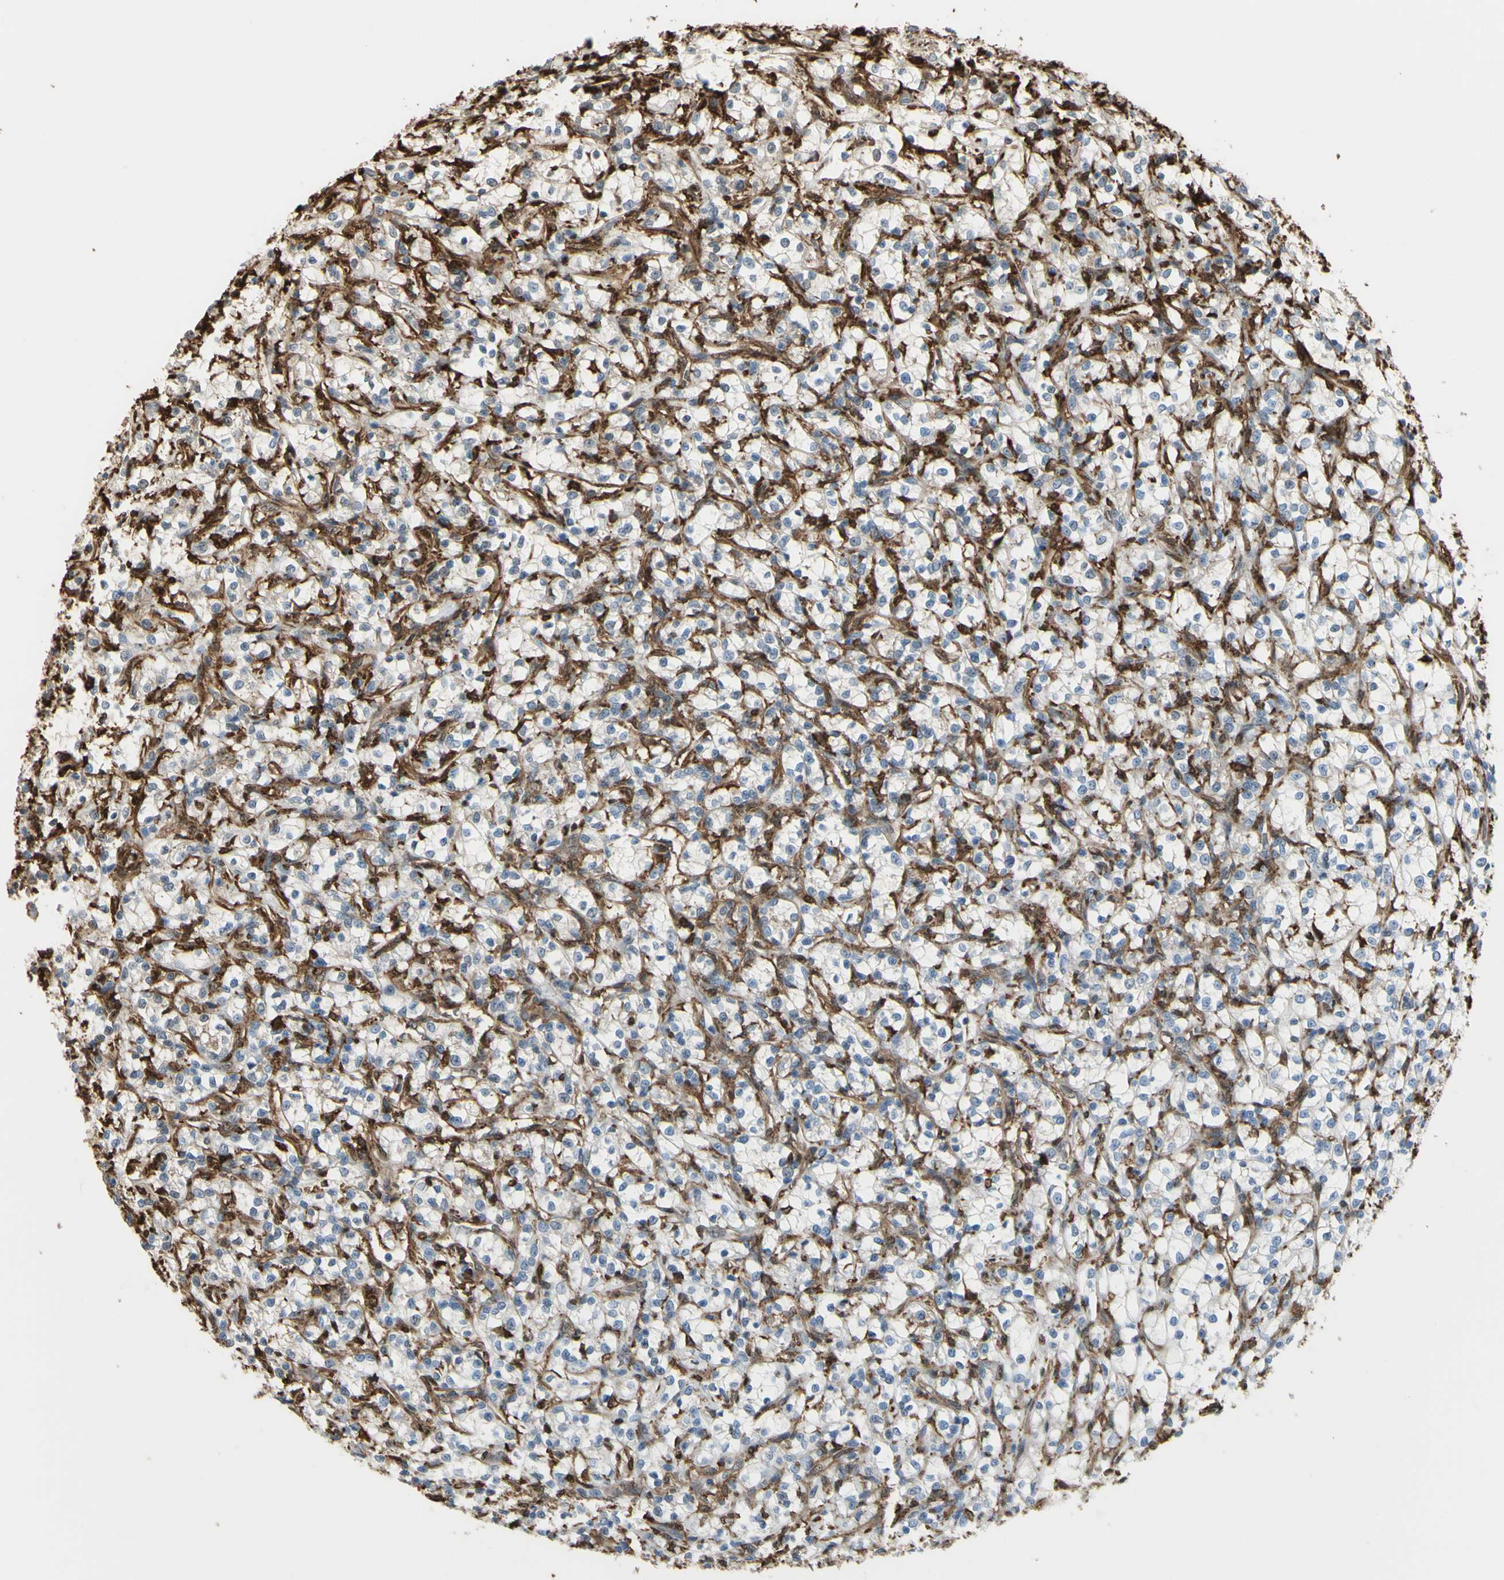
{"staining": {"intensity": "weak", "quantity": ">75%", "location": "cytoplasmic/membranous"}, "tissue": "renal cancer", "cell_type": "Tumor cells", "image_type": "cancer", "snomed": [{"axis": "morphology", "description": "Adenocarcinoma, NOS"}, {"axis": "topography", "description": "Kidney"}], "caption": "A high-resolution image shows IHC staining of adenocarcinoma (renal), which reveals weak cytoplasmic/membranous staining in approximately >75% of tumor cells.", "gene": "GSN", "patient": {"sex": "female", "age": 69}}